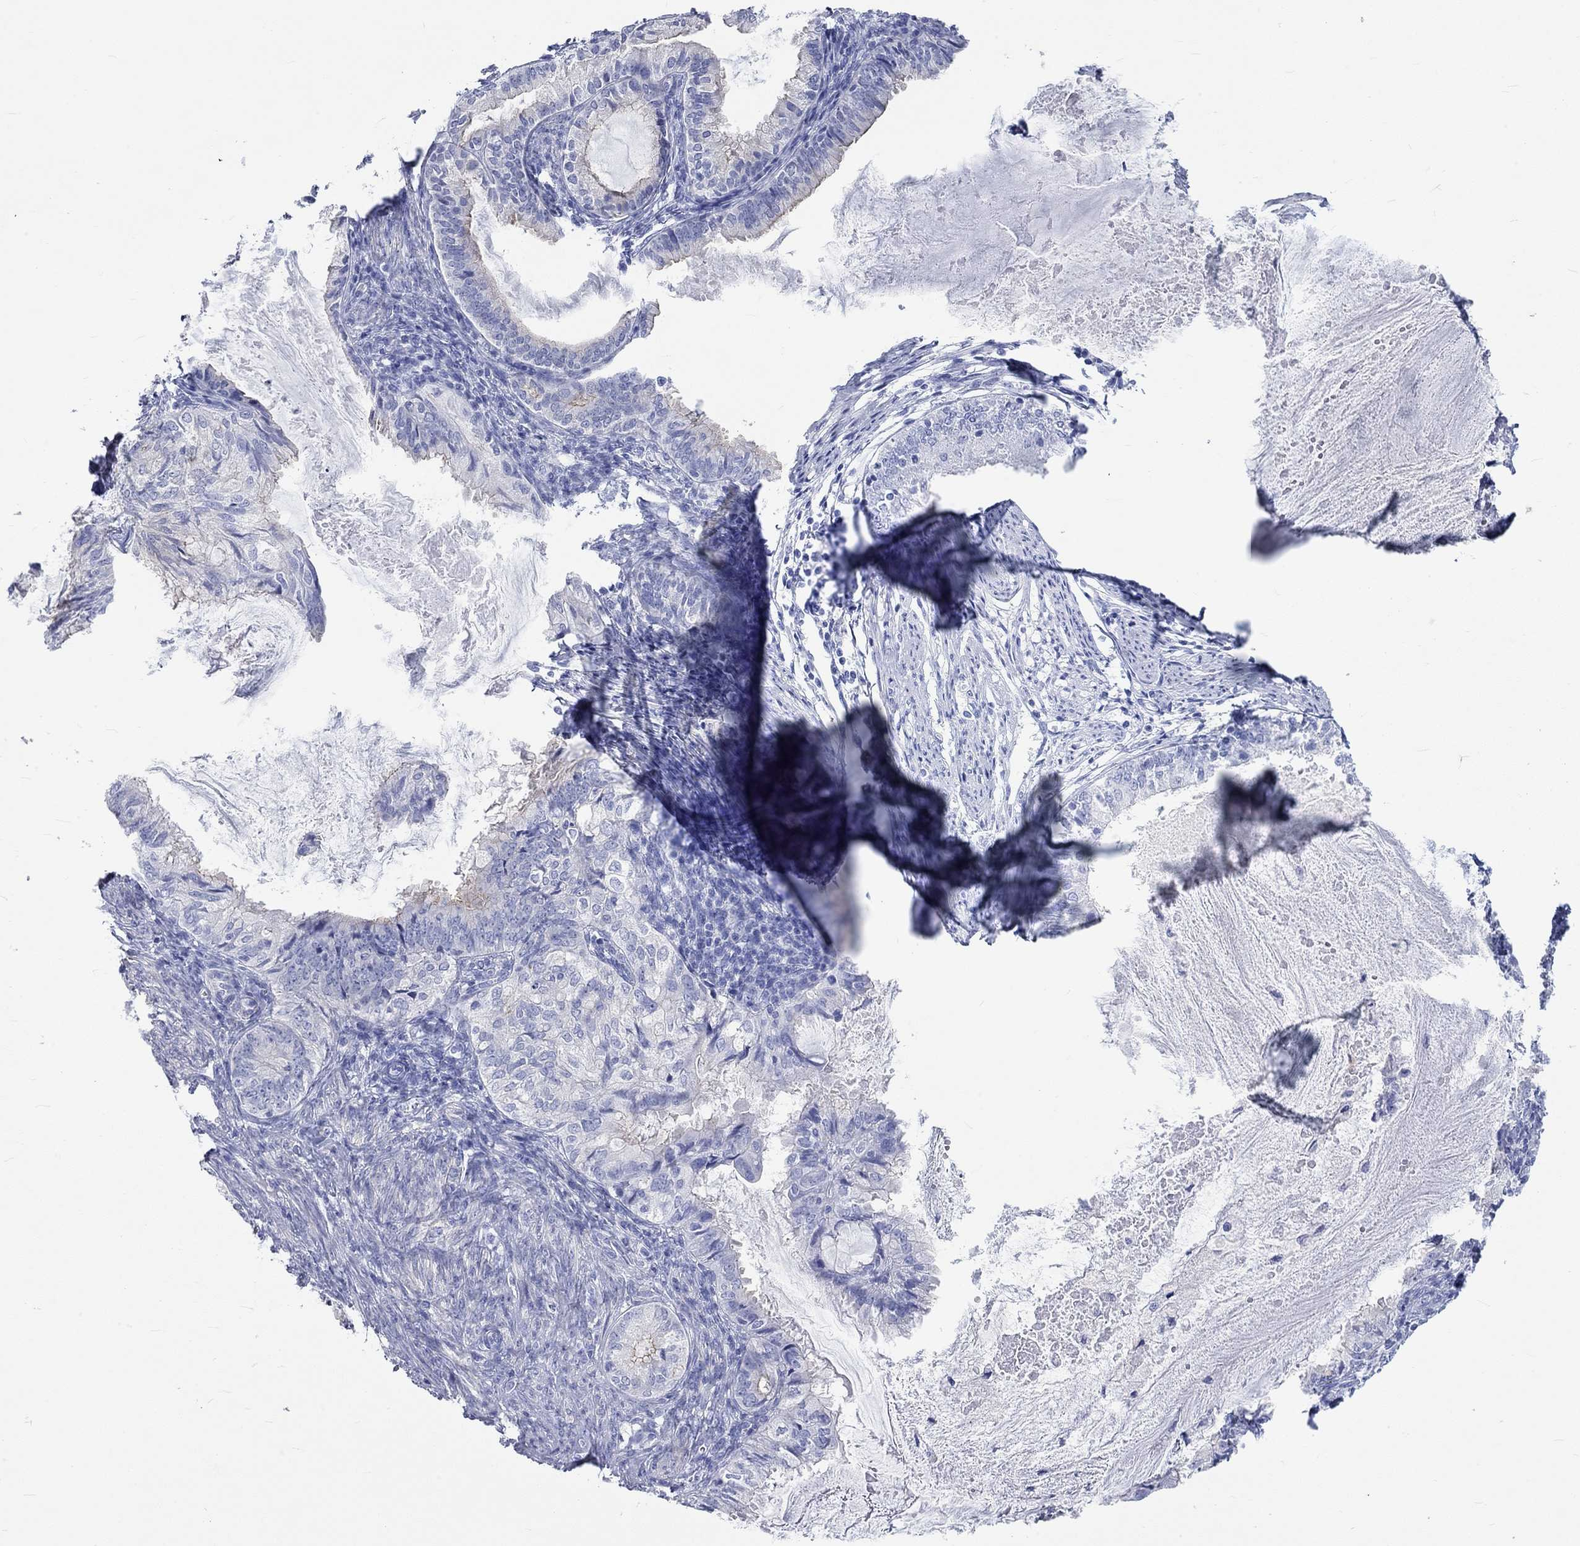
{"staining": {"intensity": "negative", "quantity": "none", "location": "none"}, "tissue": "endometrial cancer", "cell_type": "Tumor cells", "image_type": "cancer", "snomed": [{"axis": "morphology", "description": "Adenocarcinoma, NOS"}, {"axis": "topography", "description": "Endometrium"}], "caption": "IHC of human endometrial adenocarcinoma exhibits no positivity in tumor cells.", "gene": "SPATA9", "patient": {"sex": "female", "age": 86}}